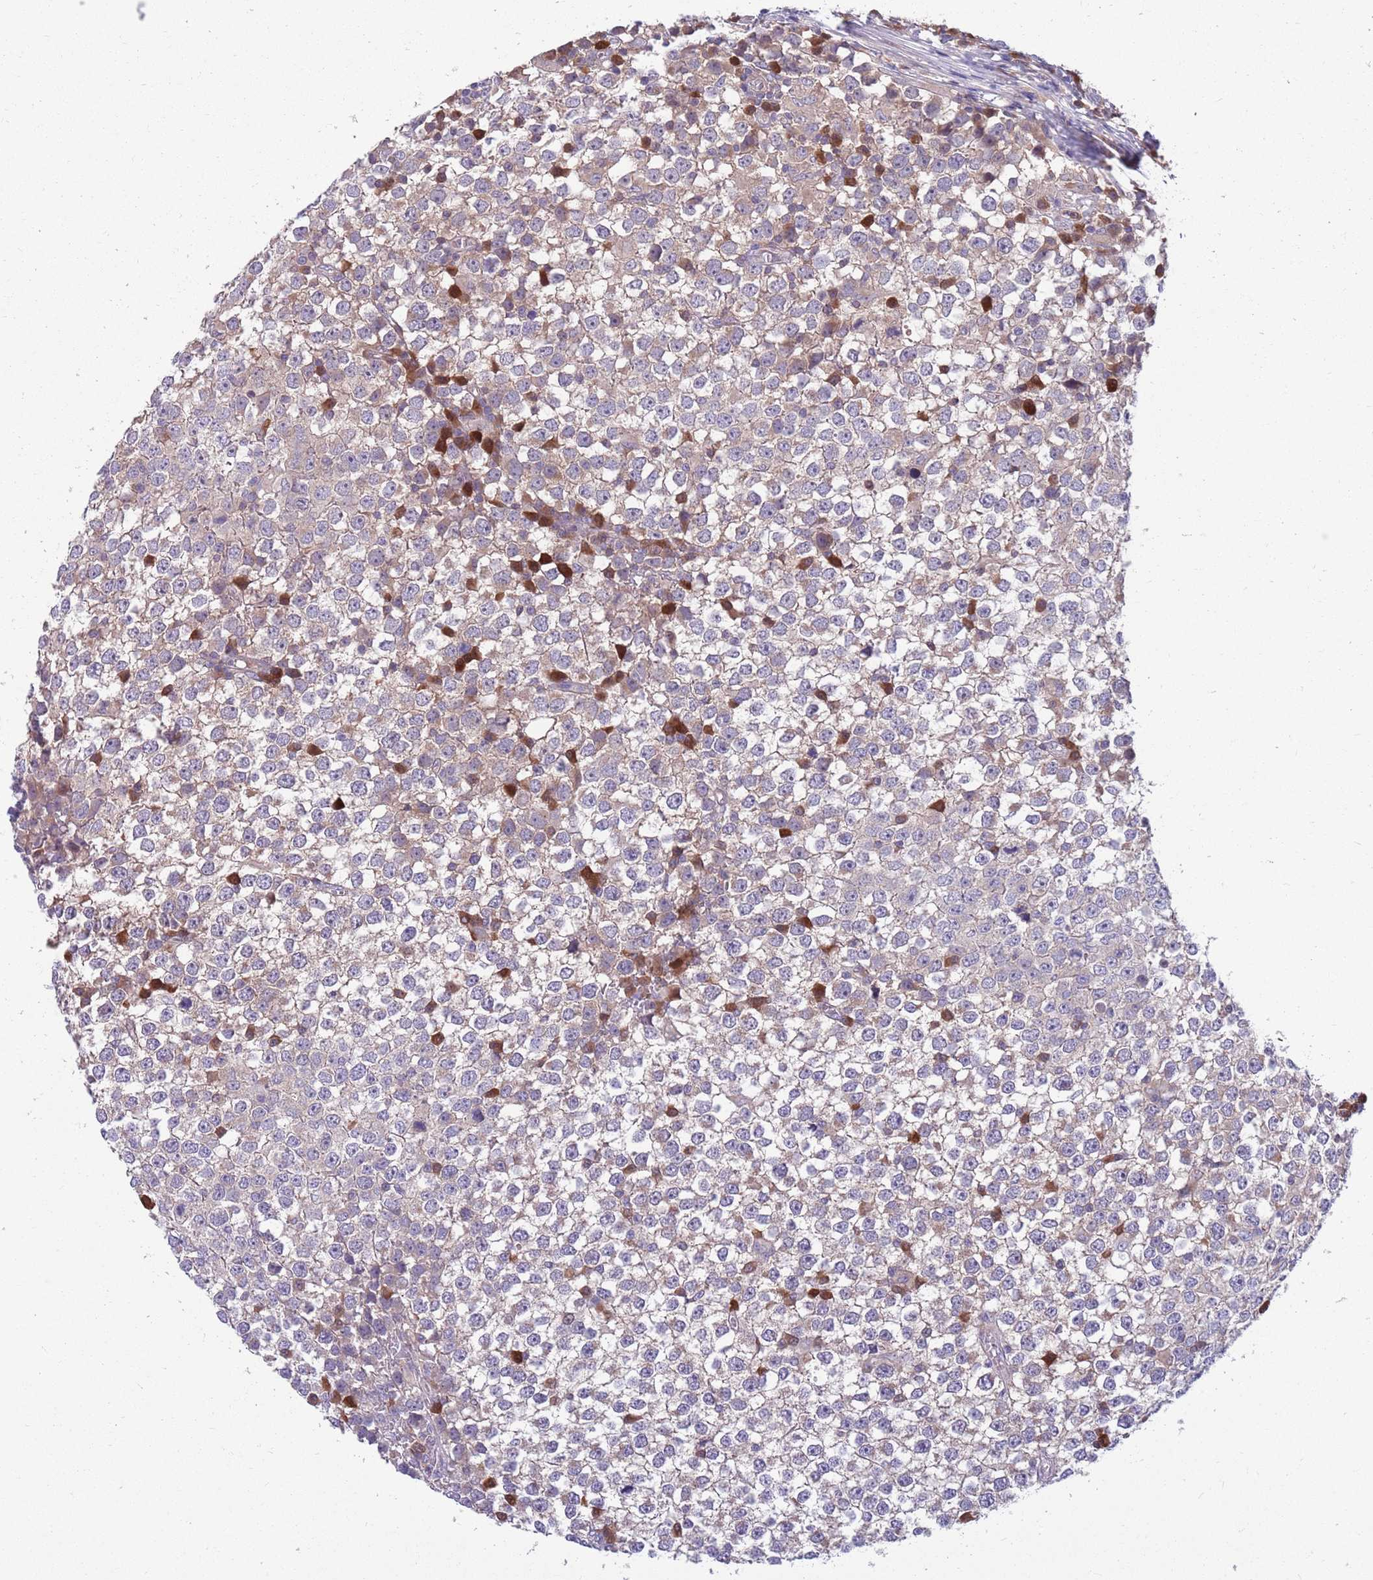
{"staining": {"intensity": "moderate", "quantity": "<25%", "location": "cytoplasmic/membranous"}, "tissue": "testis cancer", "cell_type": "Tumor cells", "image_type": "cancer", "snomed": [{"axis": "morphology", "description": "Seminoma, NOS"}, {"axis": "topography", "description": "Testis"}], "caption": "Immunohistochemistry (IHC) histopathology image of neoplastic tissue: testis cancer (seminoma) stained using IHC reveals low levels of moderate protein expression localized specifically in the cytoplasmic/membranous of tumor cells, appearing as a cytoplasmic/membranous brown color.", "gene": "KLHL29", "patient": {"sex": "male", "age": 65}}